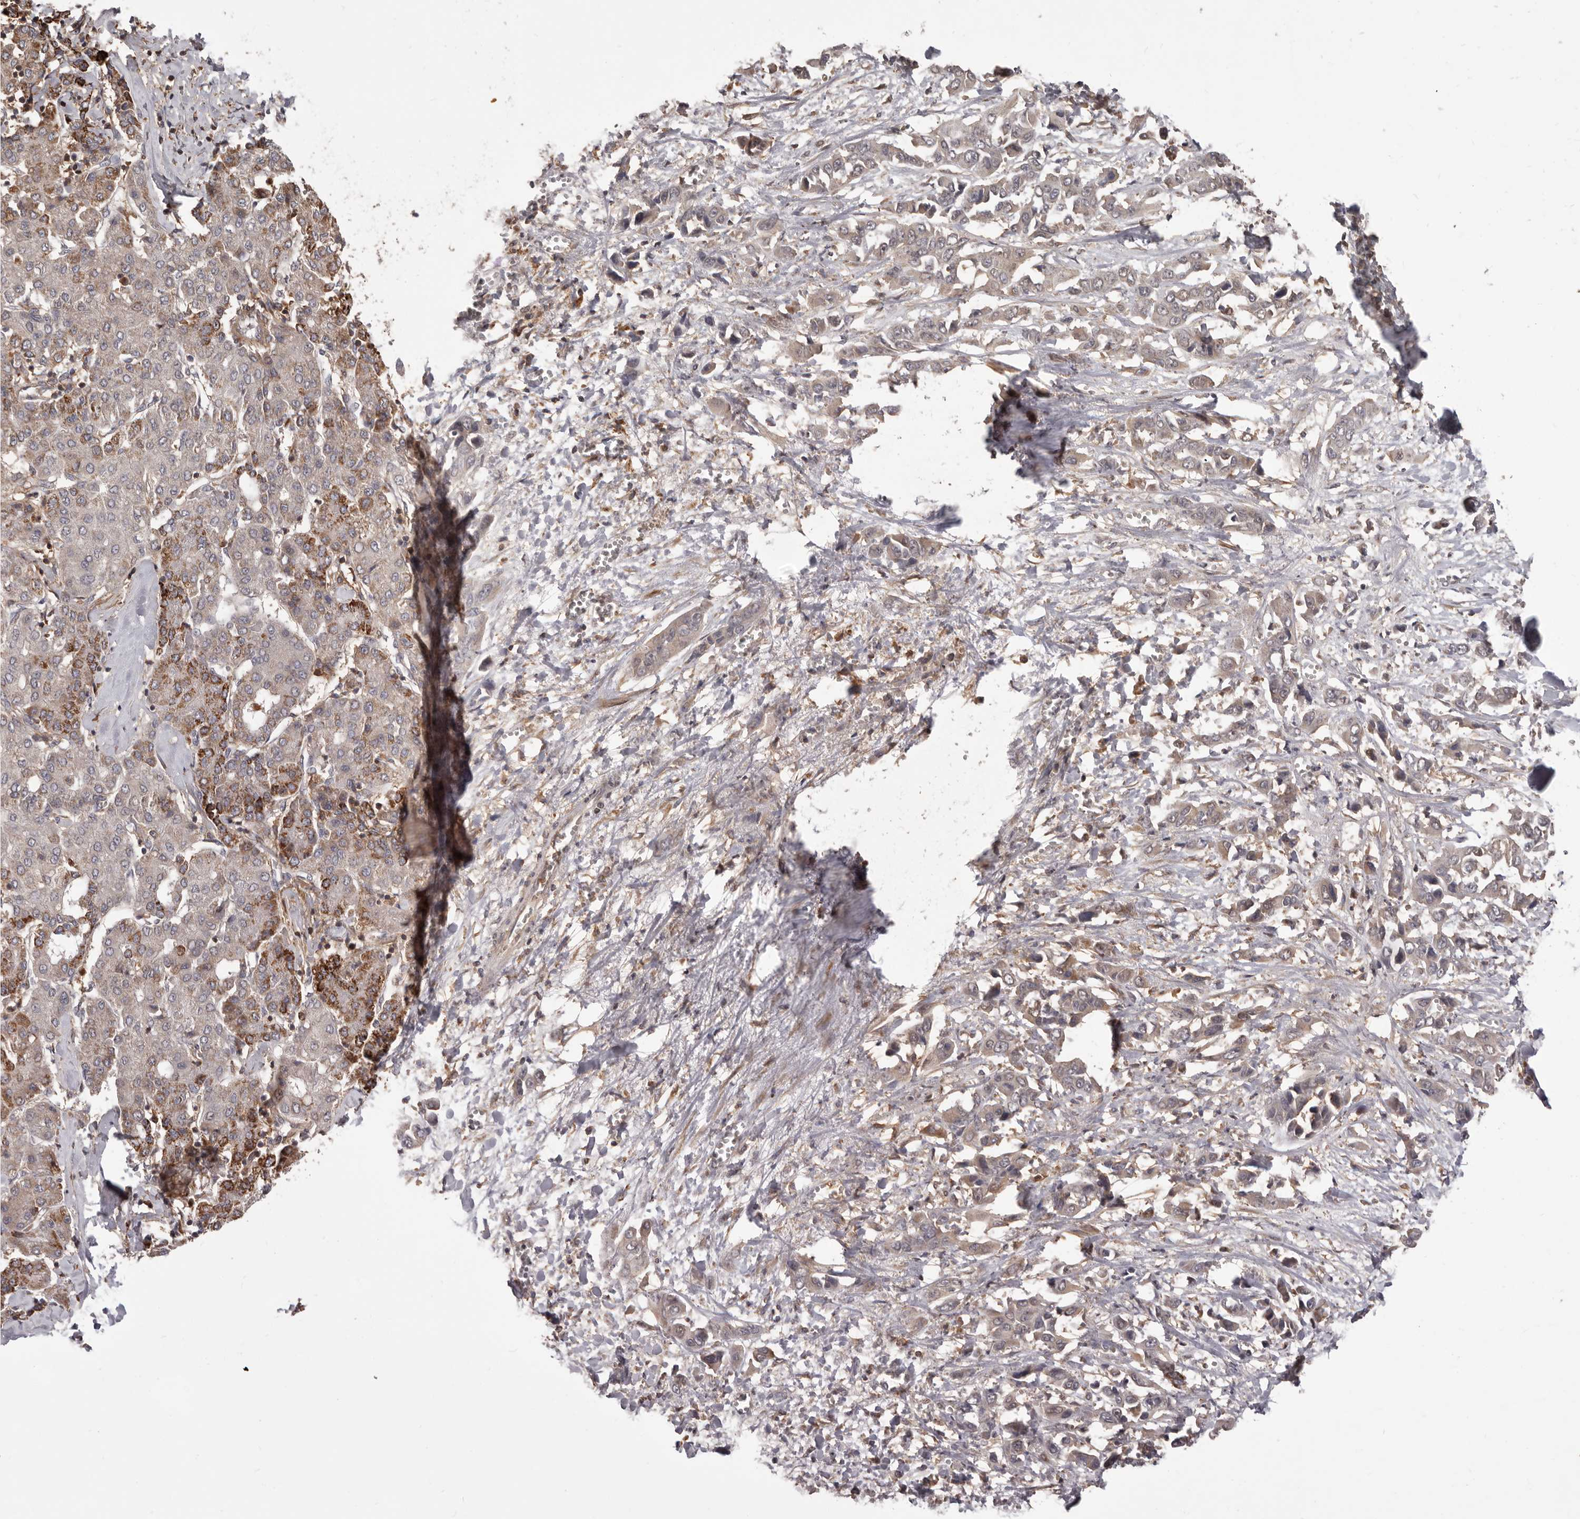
{"staining": {"intensity": "moderate", "quantity": "25%-75%", "location": "cytoplasmic/membranous"}, "tissue": "liver cancer", "cell_type": "Tumor cells", "image_type": "cancer", "snomed": [{"axis": "morphology", "description": "Carcinoma, Hepatocellular, NOS"}, {"axis": "topography", "description": "Liver"}], "caption": "This is an image of immunohistochemistry staining of liver hepatocellular carcinoma, which shows moderate expression in the cytoplasmic/membranous of tumor cells.", "gene": "GLIPR2", "patient": {"sex": "male", "age": 65}}